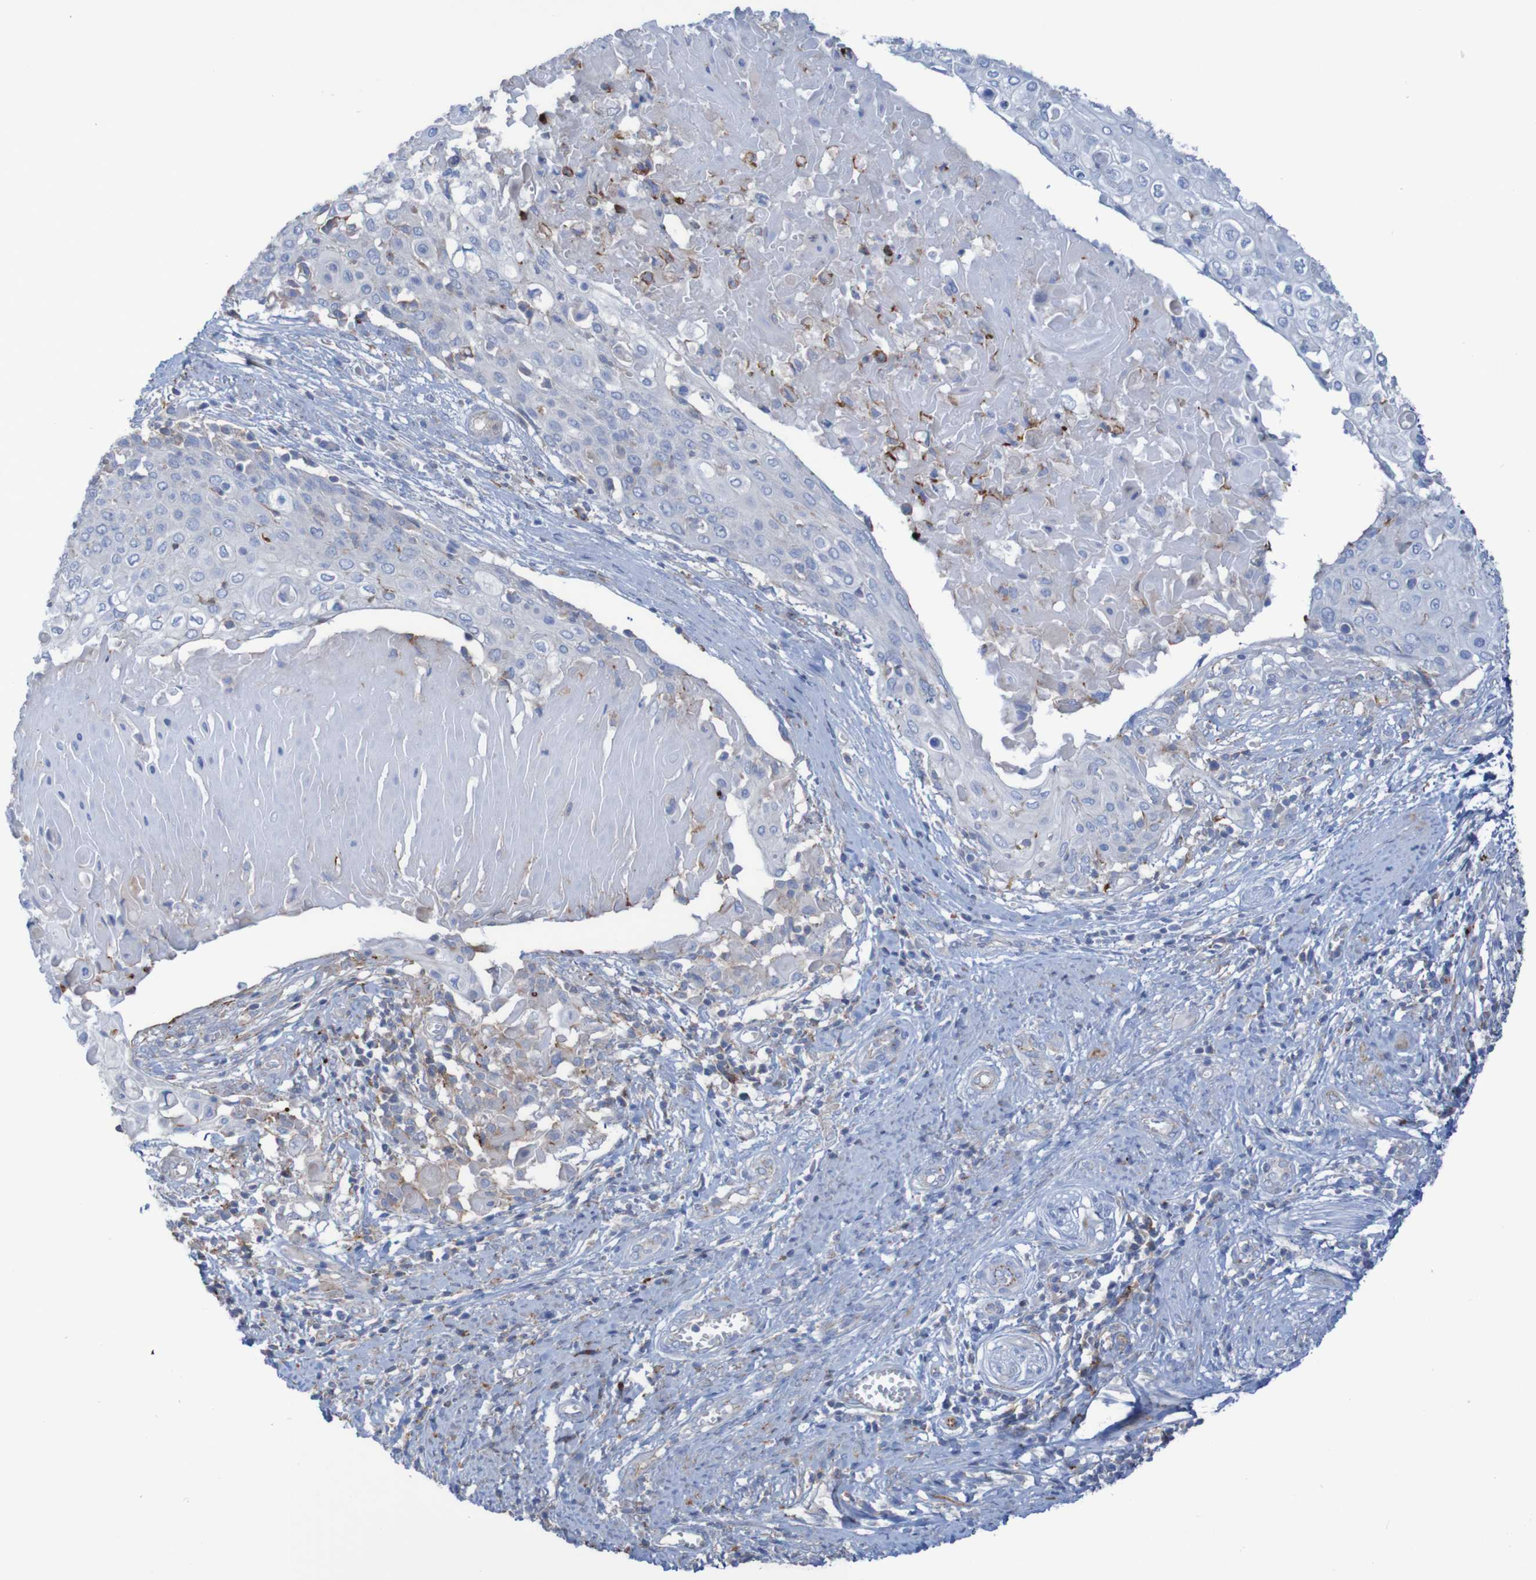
{"staining": {"intensity": "negative", "quantity": "none", "location": "none"}, "tissue": "cervical cancer", "cell_type": "Tumor cells", "image_type": "cancer", "snomed": [{"axis": "morphology", "description": "Squamous cell carcinoma, NOS"}, {"axis": "topography", "description": "Cervix"}], "caption": "The image shows no staining of tumor cells in cervical cancer.", "gene": "RNF182", "patient": {"sex": "female", "age": 39}}